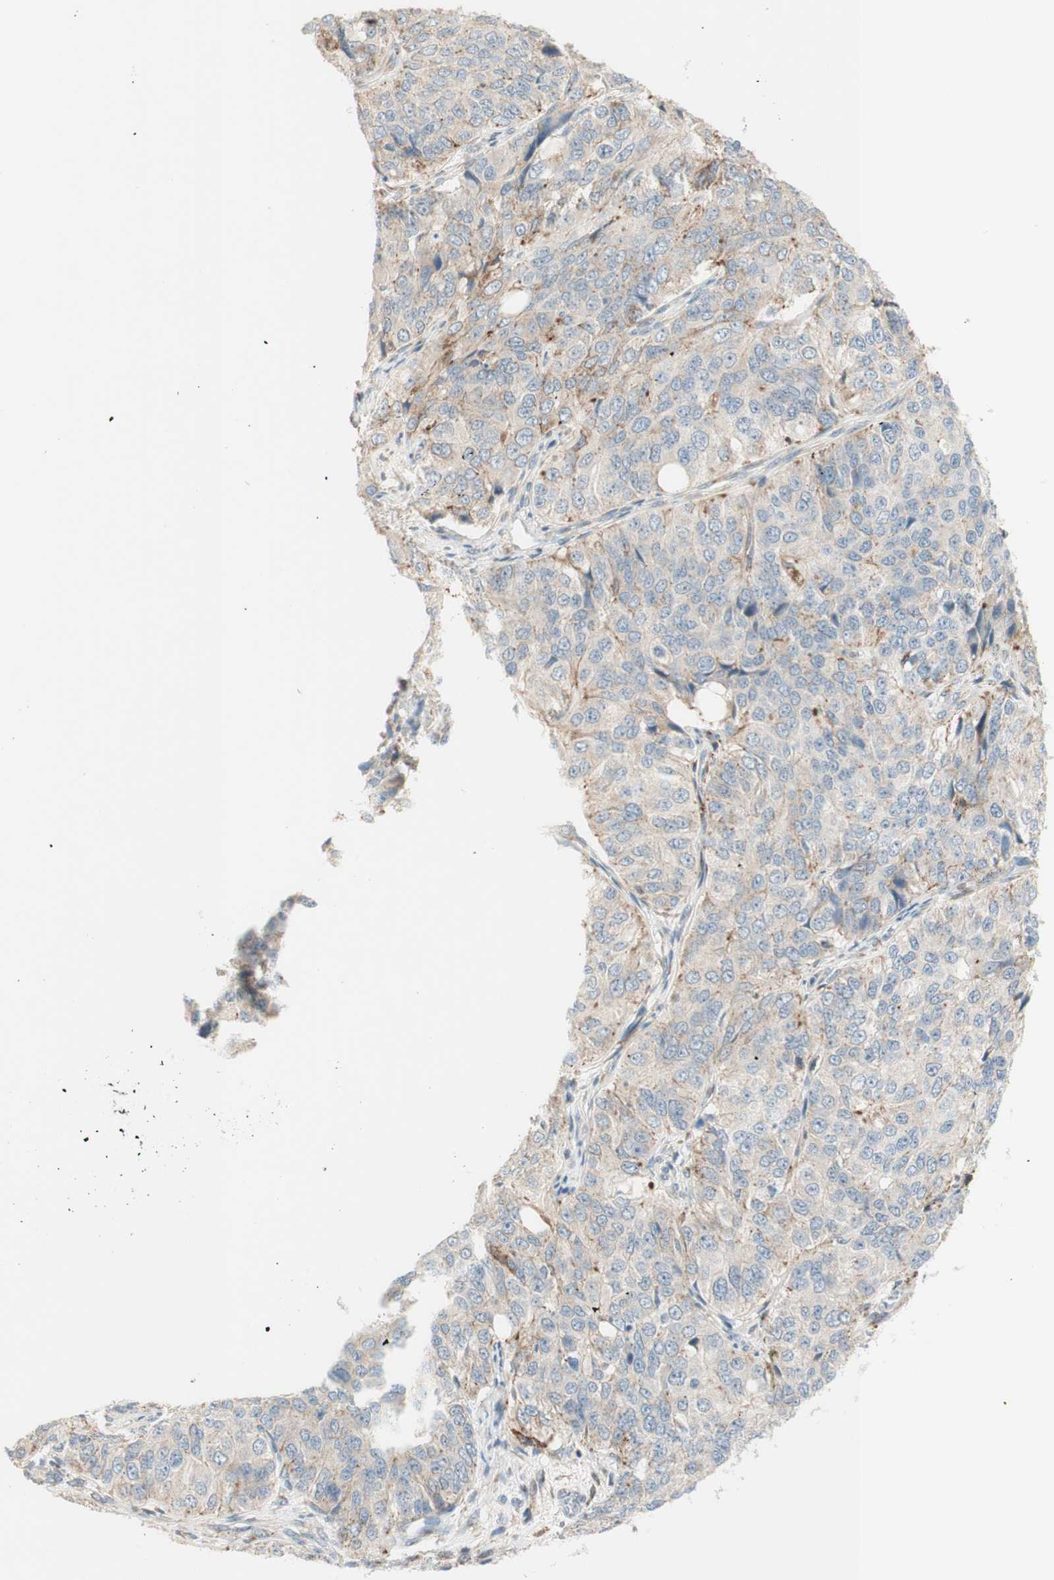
{"staining": {"intensity": "moderate", "quantity": ">75%", "location": "cytoplasmic/membranous"}, "tissue": "ovarian cancer", "cell_type": "Tumor cells", "image_type": "cancer", "snomed": [{"axis": "morphology", "description": "Carcinoma, endometroid"}, {"axis": "topography", "description": "Ovary"}], "caption": "Ovarian cancer (endometroid carcinoma) stained with IHC shows moderate cytoplasmic/membranous expression in approximately >75% of tumor cells.", "gene": "GAPT", "patient": {"sex": "female", "age": 51}}